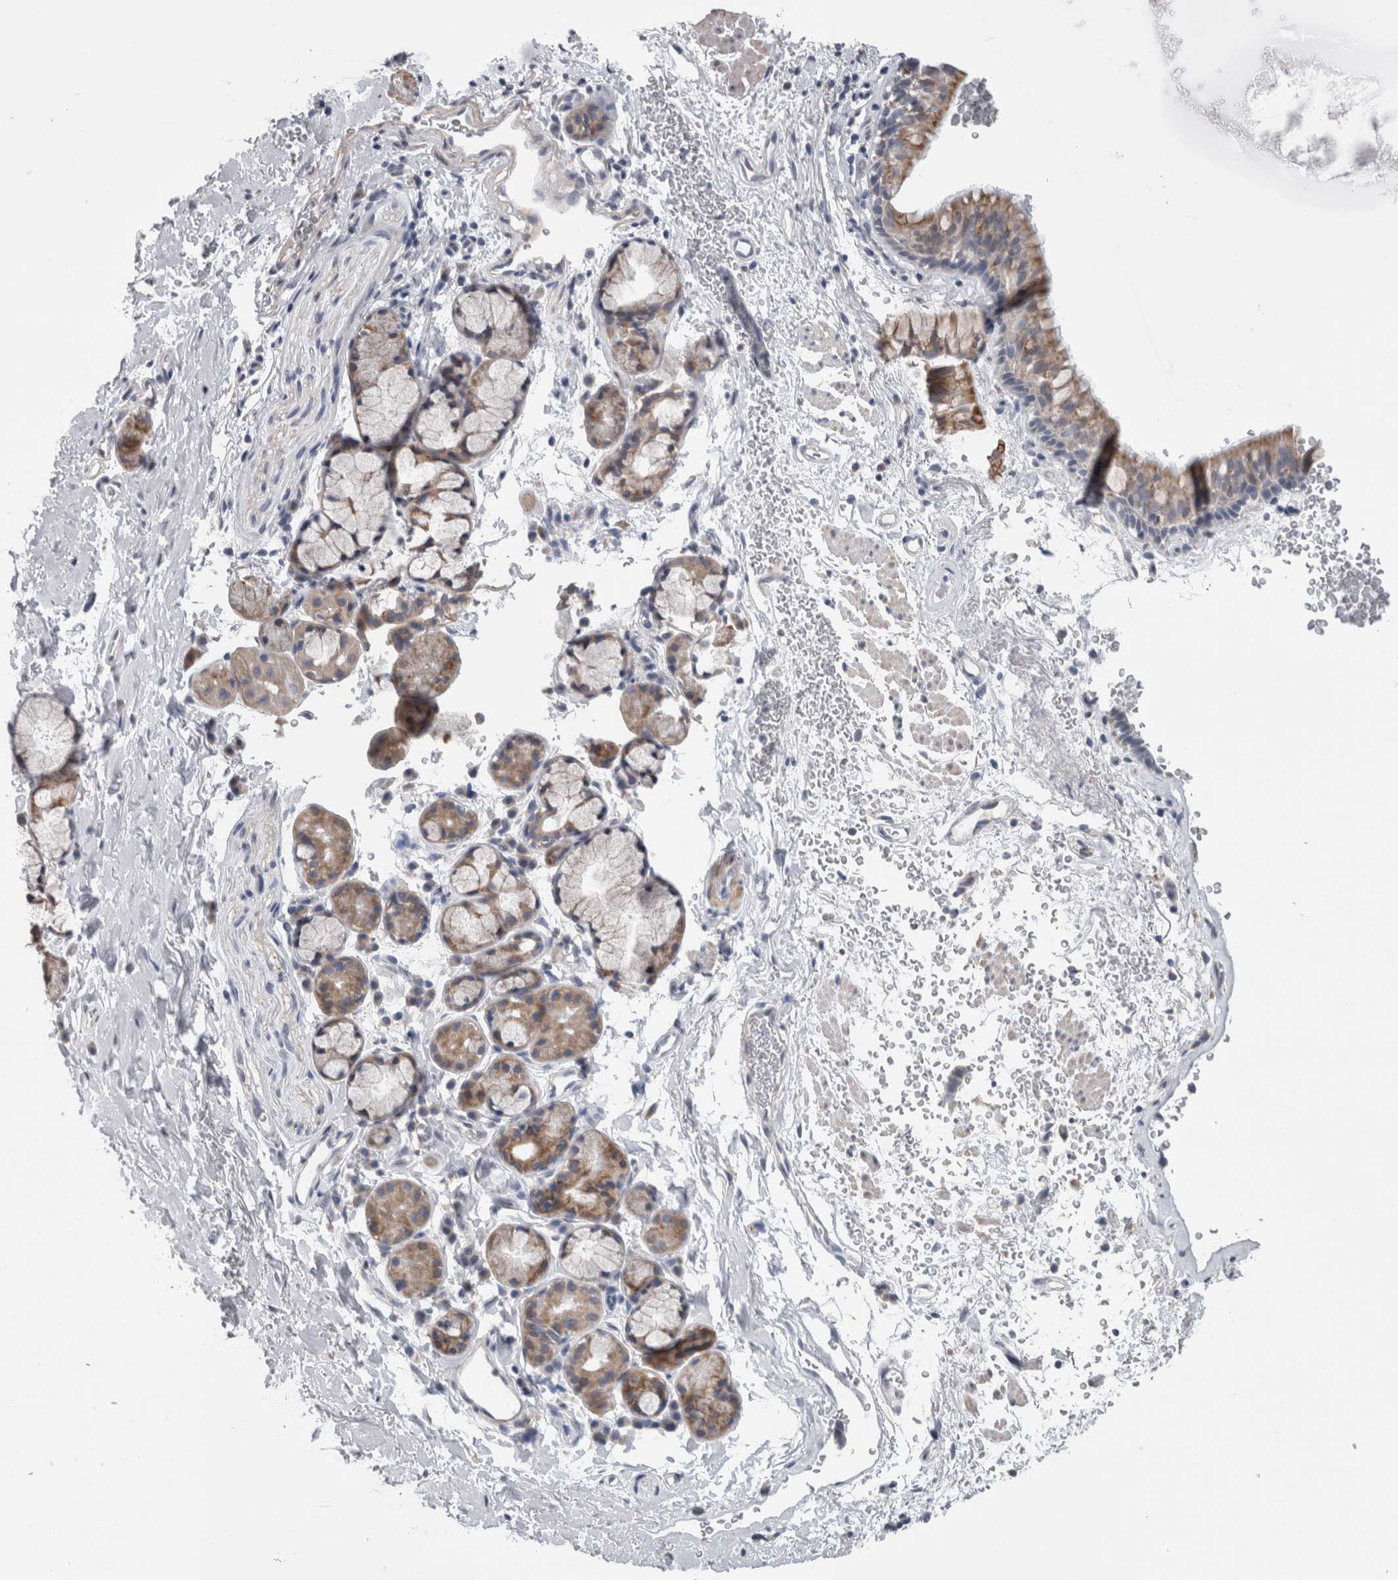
{"staining": {"intensity": "weak", "quantity": ">75%", "location": "cytoplasmic/membranous"}, "tissue": "bronchus", "cell_type": "Respiratory epithelial cells", "image_type": "normal", "snomed": [{"axis": "morphology", "description": "Normal tissue, NOS"}, {"axis": "topography", "description": "Cartilage tissue"}, {"axis": "topography", "description": "Bronchus"}], "caption": "Weak cytoplasmic/membranous expression for a protein is appreciated in approximately >75% of respiratory epithelial cells of normal bronchus using immunohistochemistry.", "gene": "GDAP1", "patient": {"sex": "female", "age": 53}}